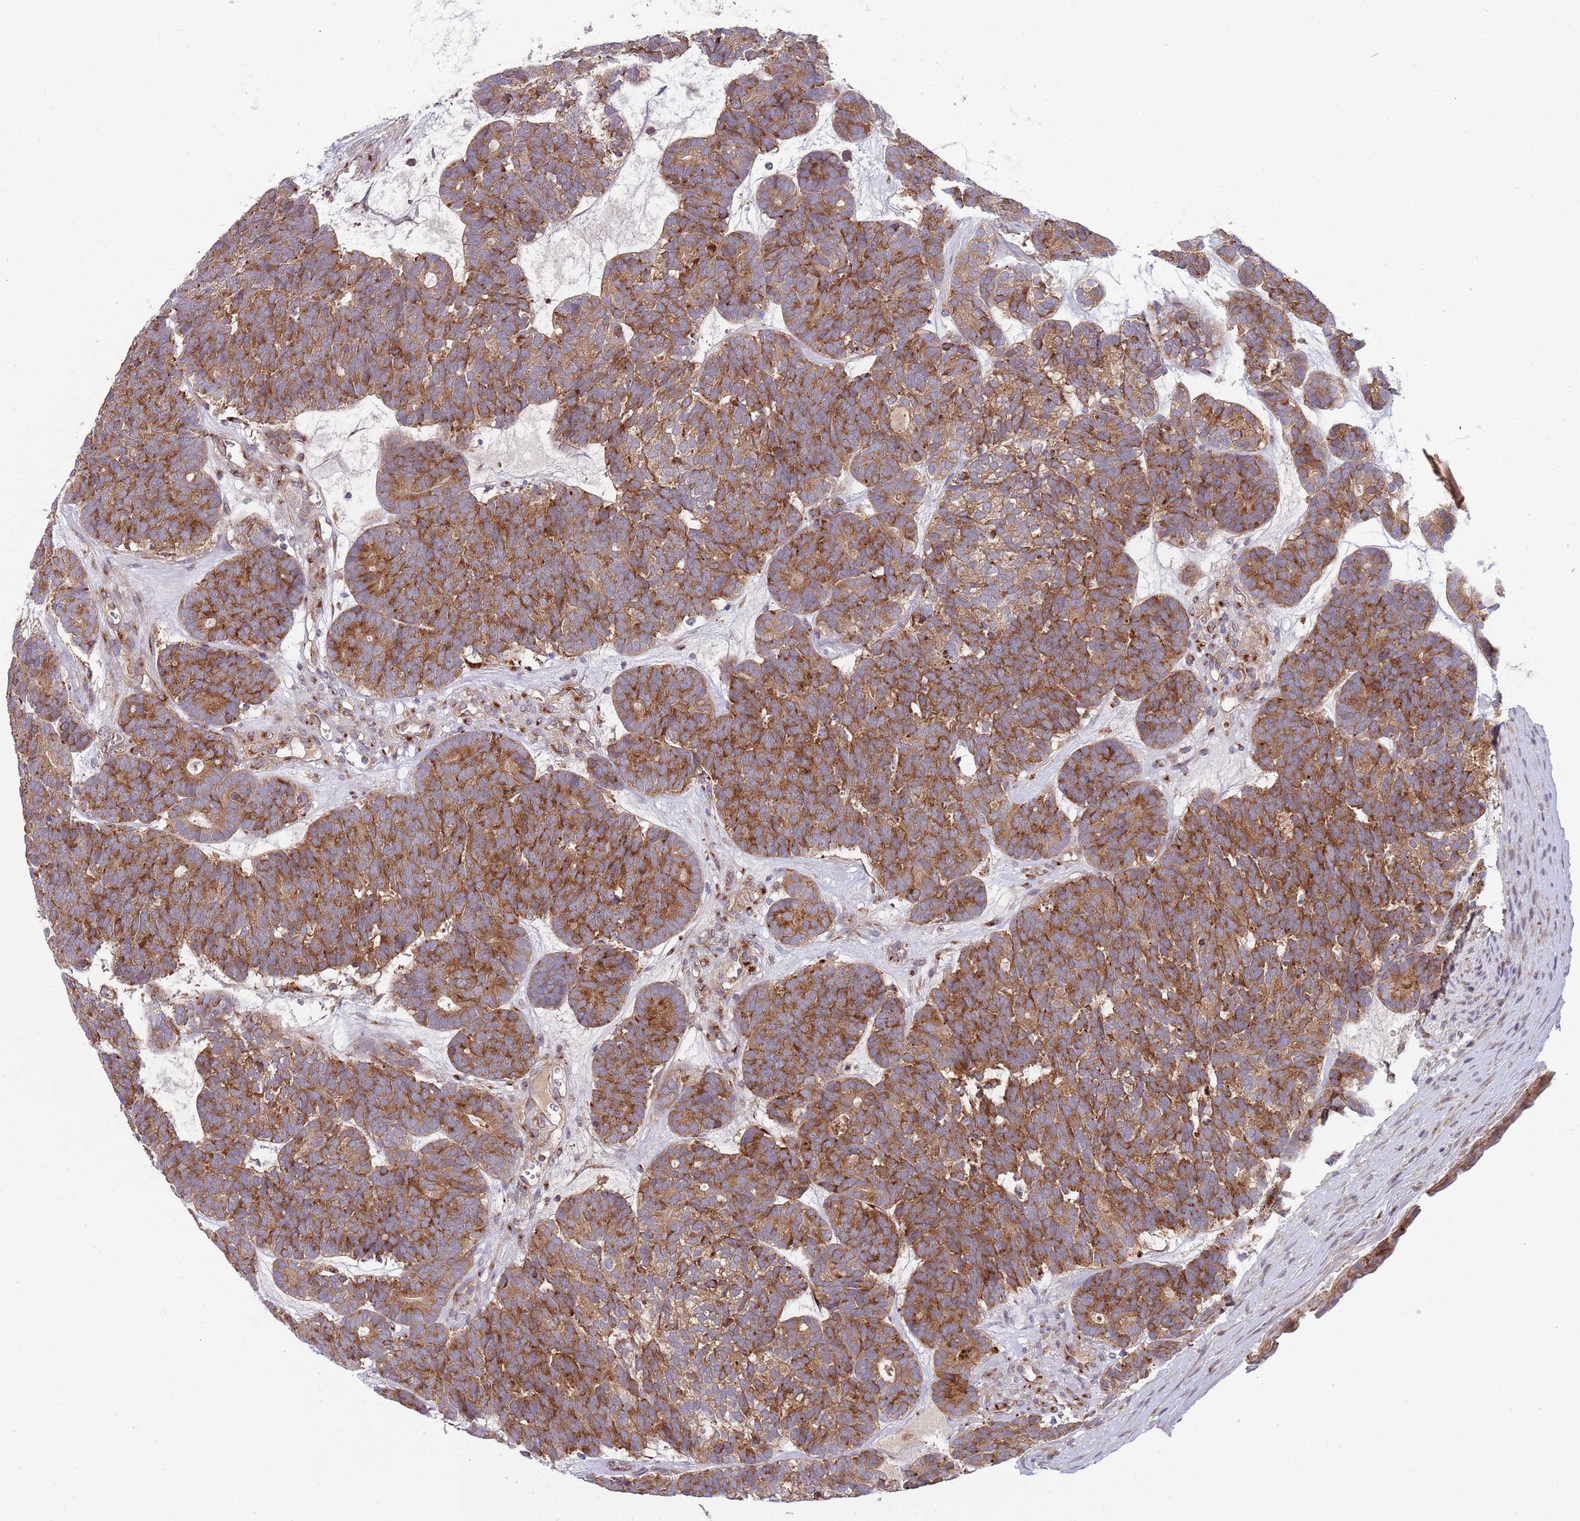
{"staining": {"intensity": "moderate", "quantity": ">75%", "location": "cytoplasmic/membranous"}, "tissue": "head and neck cancer", "cell_type": "Tumor cells", "image_type": "cancer", "snomed": [{"axis": "morphology", "description": "Adenocarcinoma, NOS"}, {"axis": "topography", "description": "Head-Neck"}], "caption": "This image reveals immunohistochemistry (IHC) staining of human head and neck cancer (adenocarcinoma), with medium moderate cytoplasmic/membranous staining in approximately >75% of tumor cells.", "gene": "BTBD7", "patient": {"sex": "female", "age": 81}}